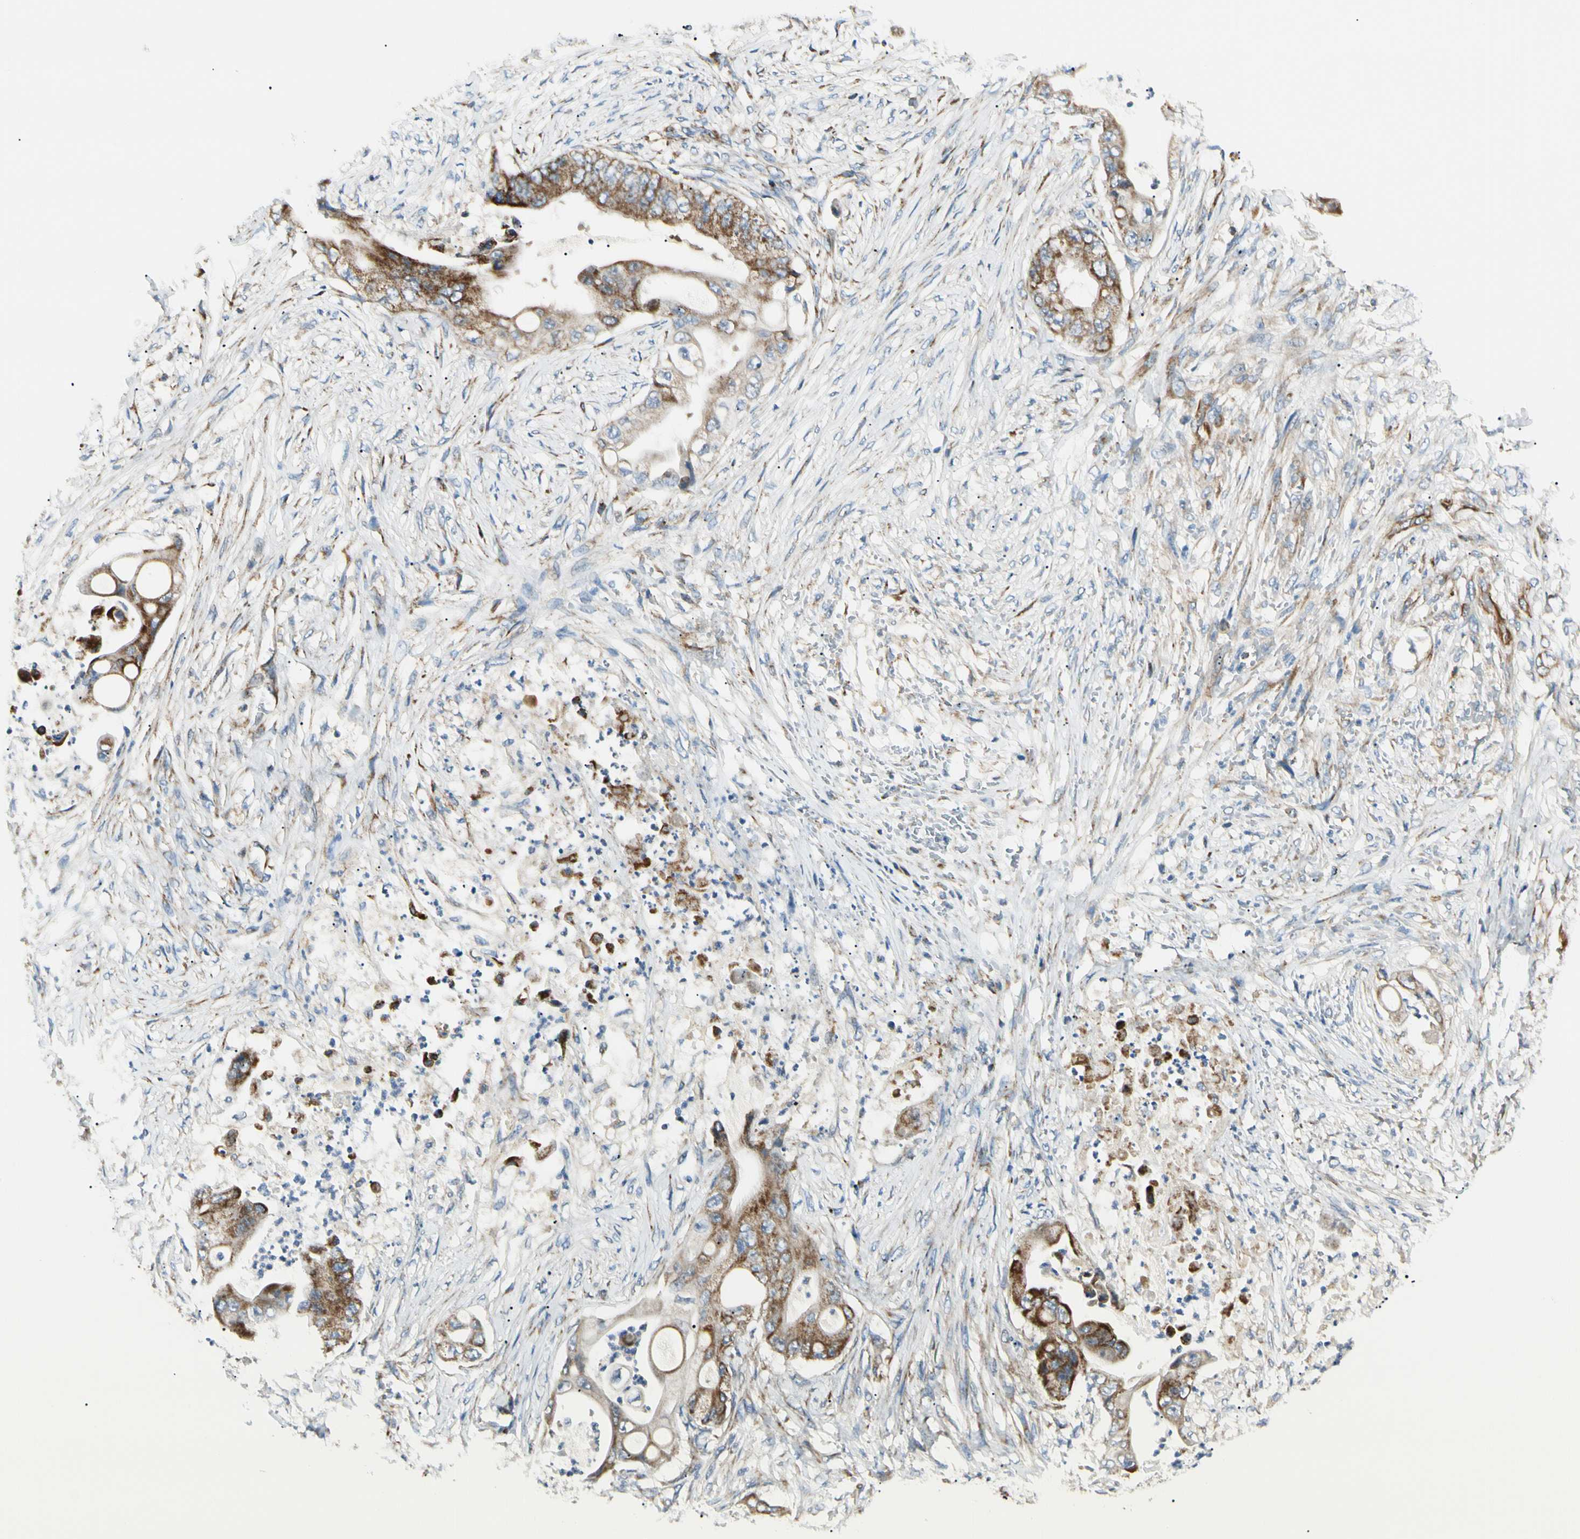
{"staining": {"intensity": "strong", "quantity": ">75%", "location": "cytoplasmic/membranous"}, "tissue": "stomach cancer", "cell_type": "Tumor cells", "image_type": "cancer", "snomed": [{"axis": "morphology", "description": "Adenocarcinoma, NOS"}, {"axis": "topography", "description": "Stomach"}], "caption": "Protein positivity by immunohistochemistry (IHC) exhibits strong cytoplasmic/membranous expression in about >75% of tumor cells in stomach adenocarcinoma.", "gene": "TBC1D10A", "patient": {"sex": "female", "age": 73}}